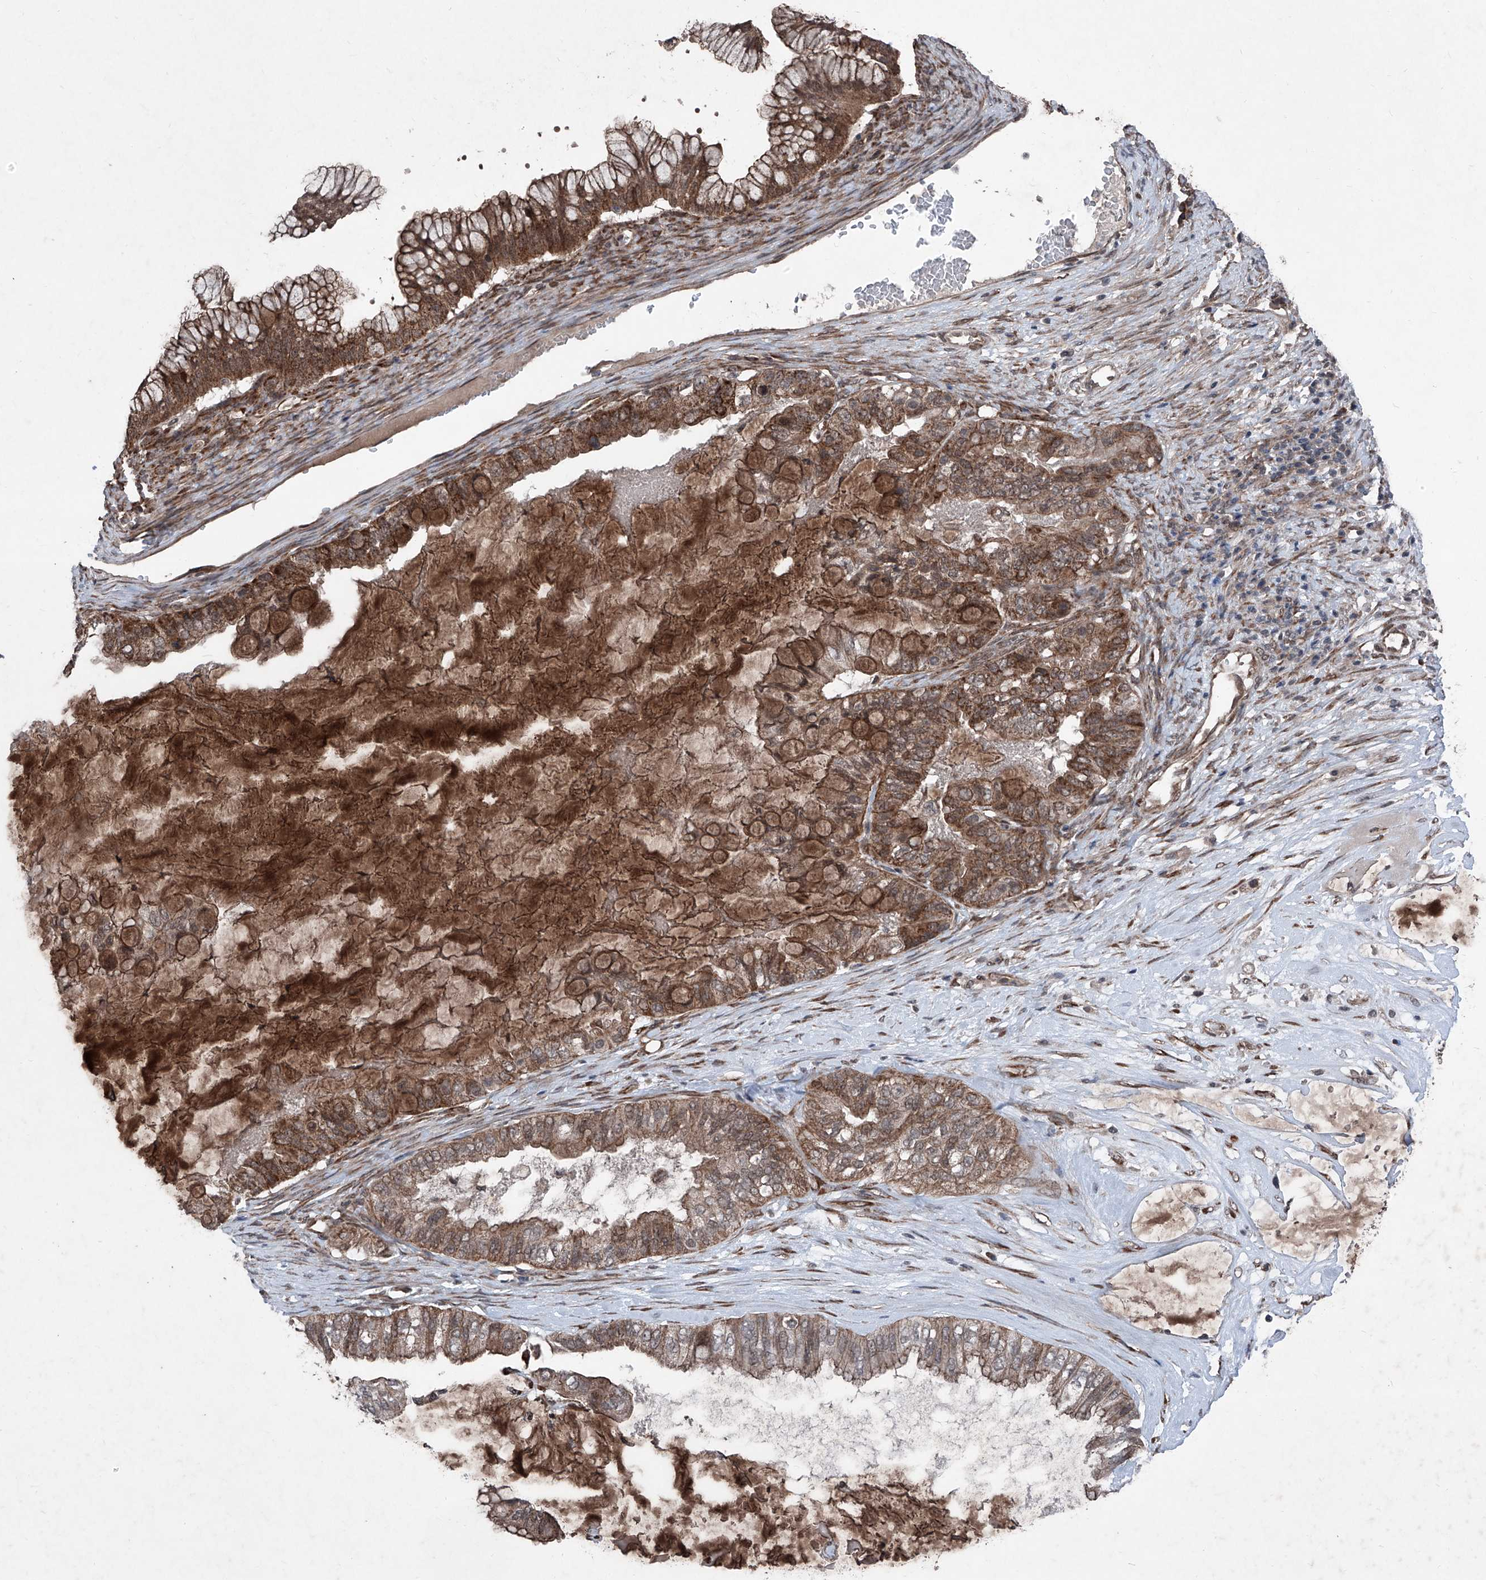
{"staining": {"intensity": "moderate", "quantity": ">75%", "location": "cytoplasmic/membranous"}, "tissue": "ovarian cancer", "cell_type": "Tumor cells", "image_type": "cancer", "snomed": [{"axis": "morphology", "description": "Cystadenocarcinoma, mucinous, NOS"}, {"axis": "topography", "description": "Ovary"}], "caption": "Immunohistochemical staining of ovarian cancer (mucinous cystadenocarcinoma) exhibits medium levels of moderate cytoplasmic/membranous protein expression in about >75% of tumor cells.", "gene": "COA7", "patient": {"sex": "female", "age": 80}}